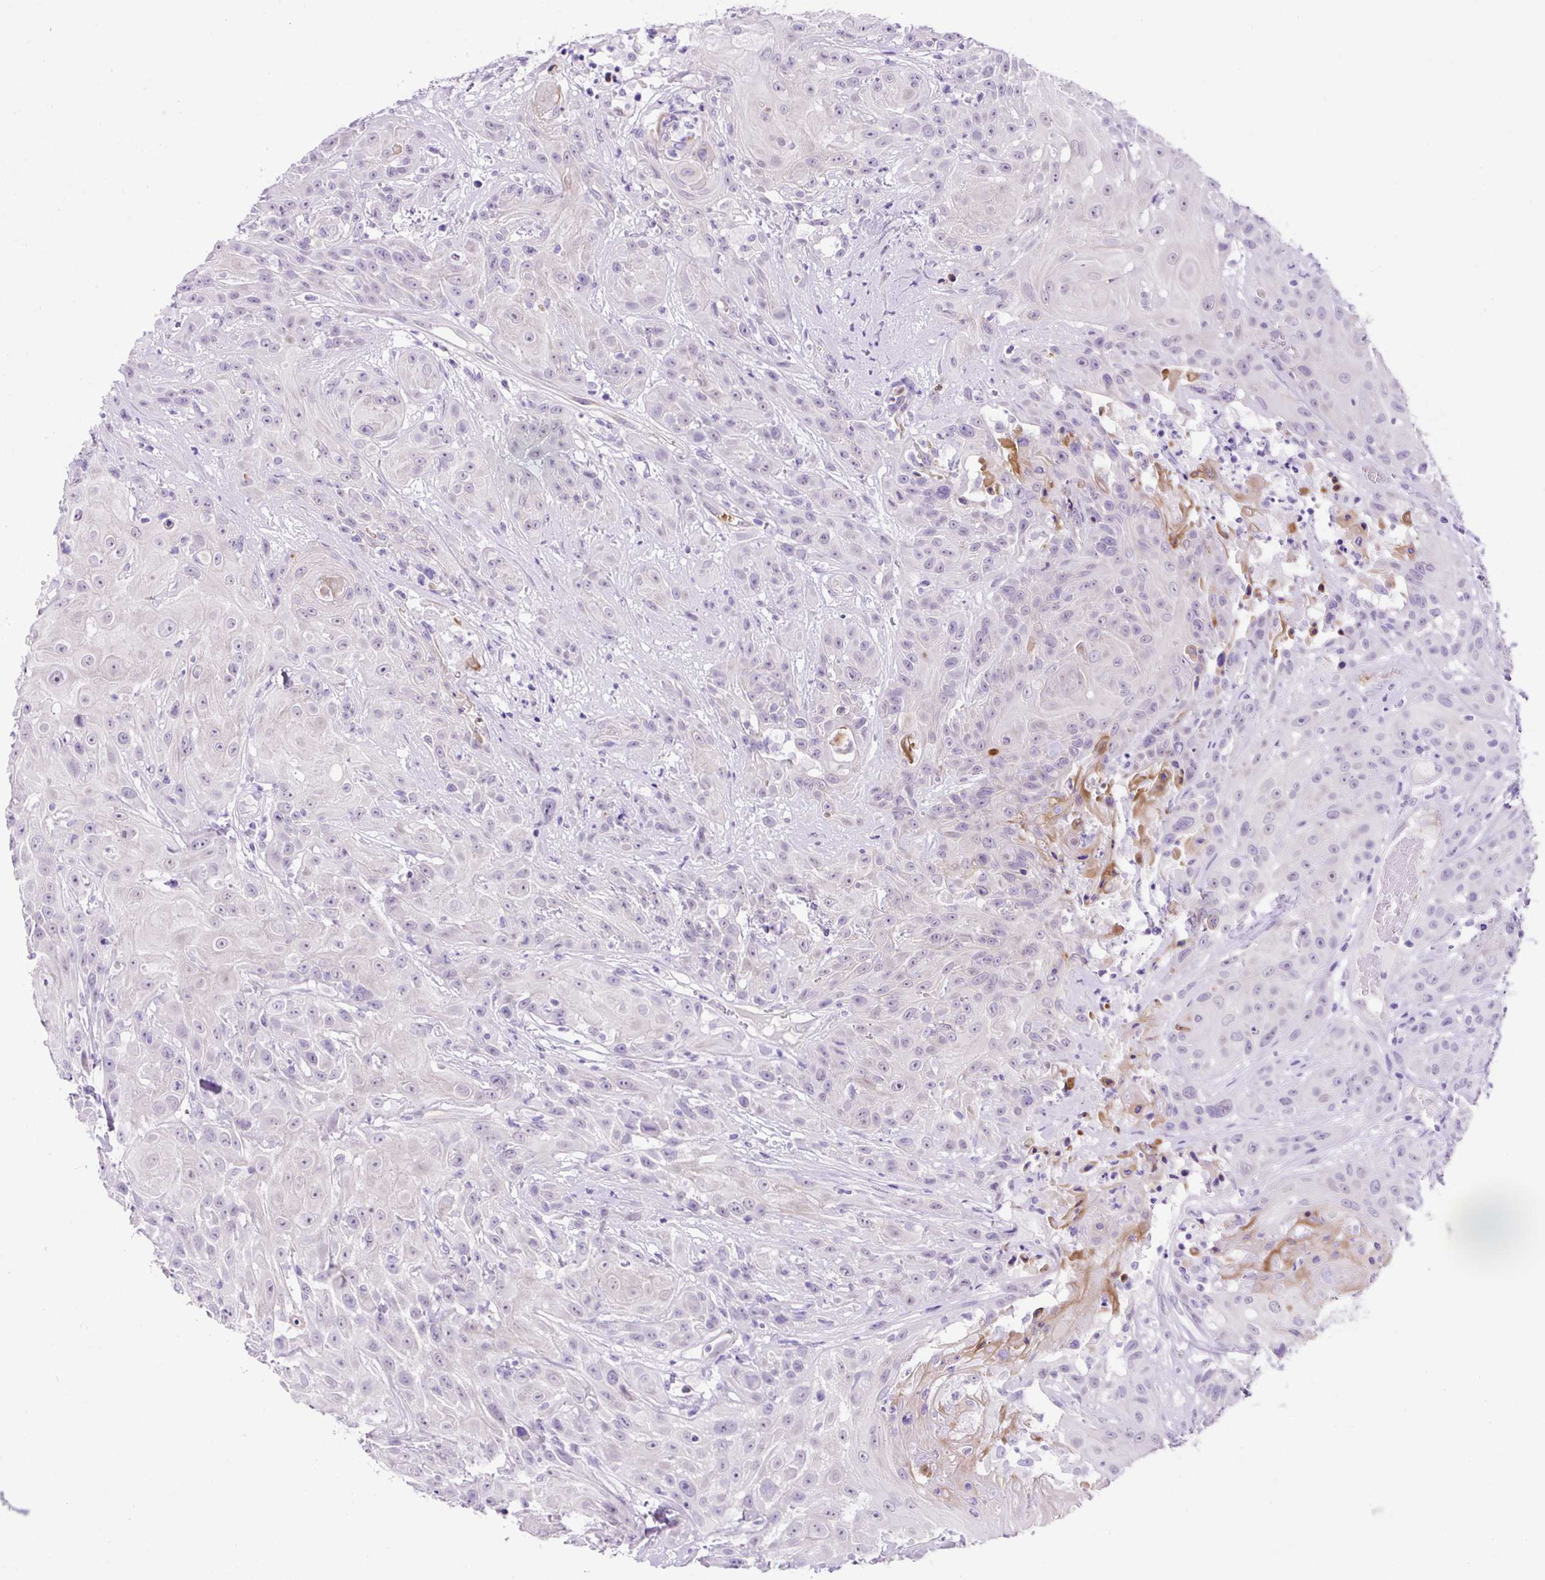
{"staining": {"intensity": "negative", "quantity": "none", "location": "none"}, "tissue": "head and neck cancer", "cell_type": "Tumor cells", "image_type": "cancer", "snomed": [{"axis": "morphology", "description": "Squamous cell carcinoma, NOS"}, {"axis": "topography", "description": "Skin"}, {"axis": "topography", "description": "Head-Neck"}], "caption": "High power microscopy histopathology image of an IHC micrograph of head and neck squamous cell carcinoma, revealing no significant staining in tumor cells.", "gene": "KRT12", "patient": {"sex": "male", "age": 80}}